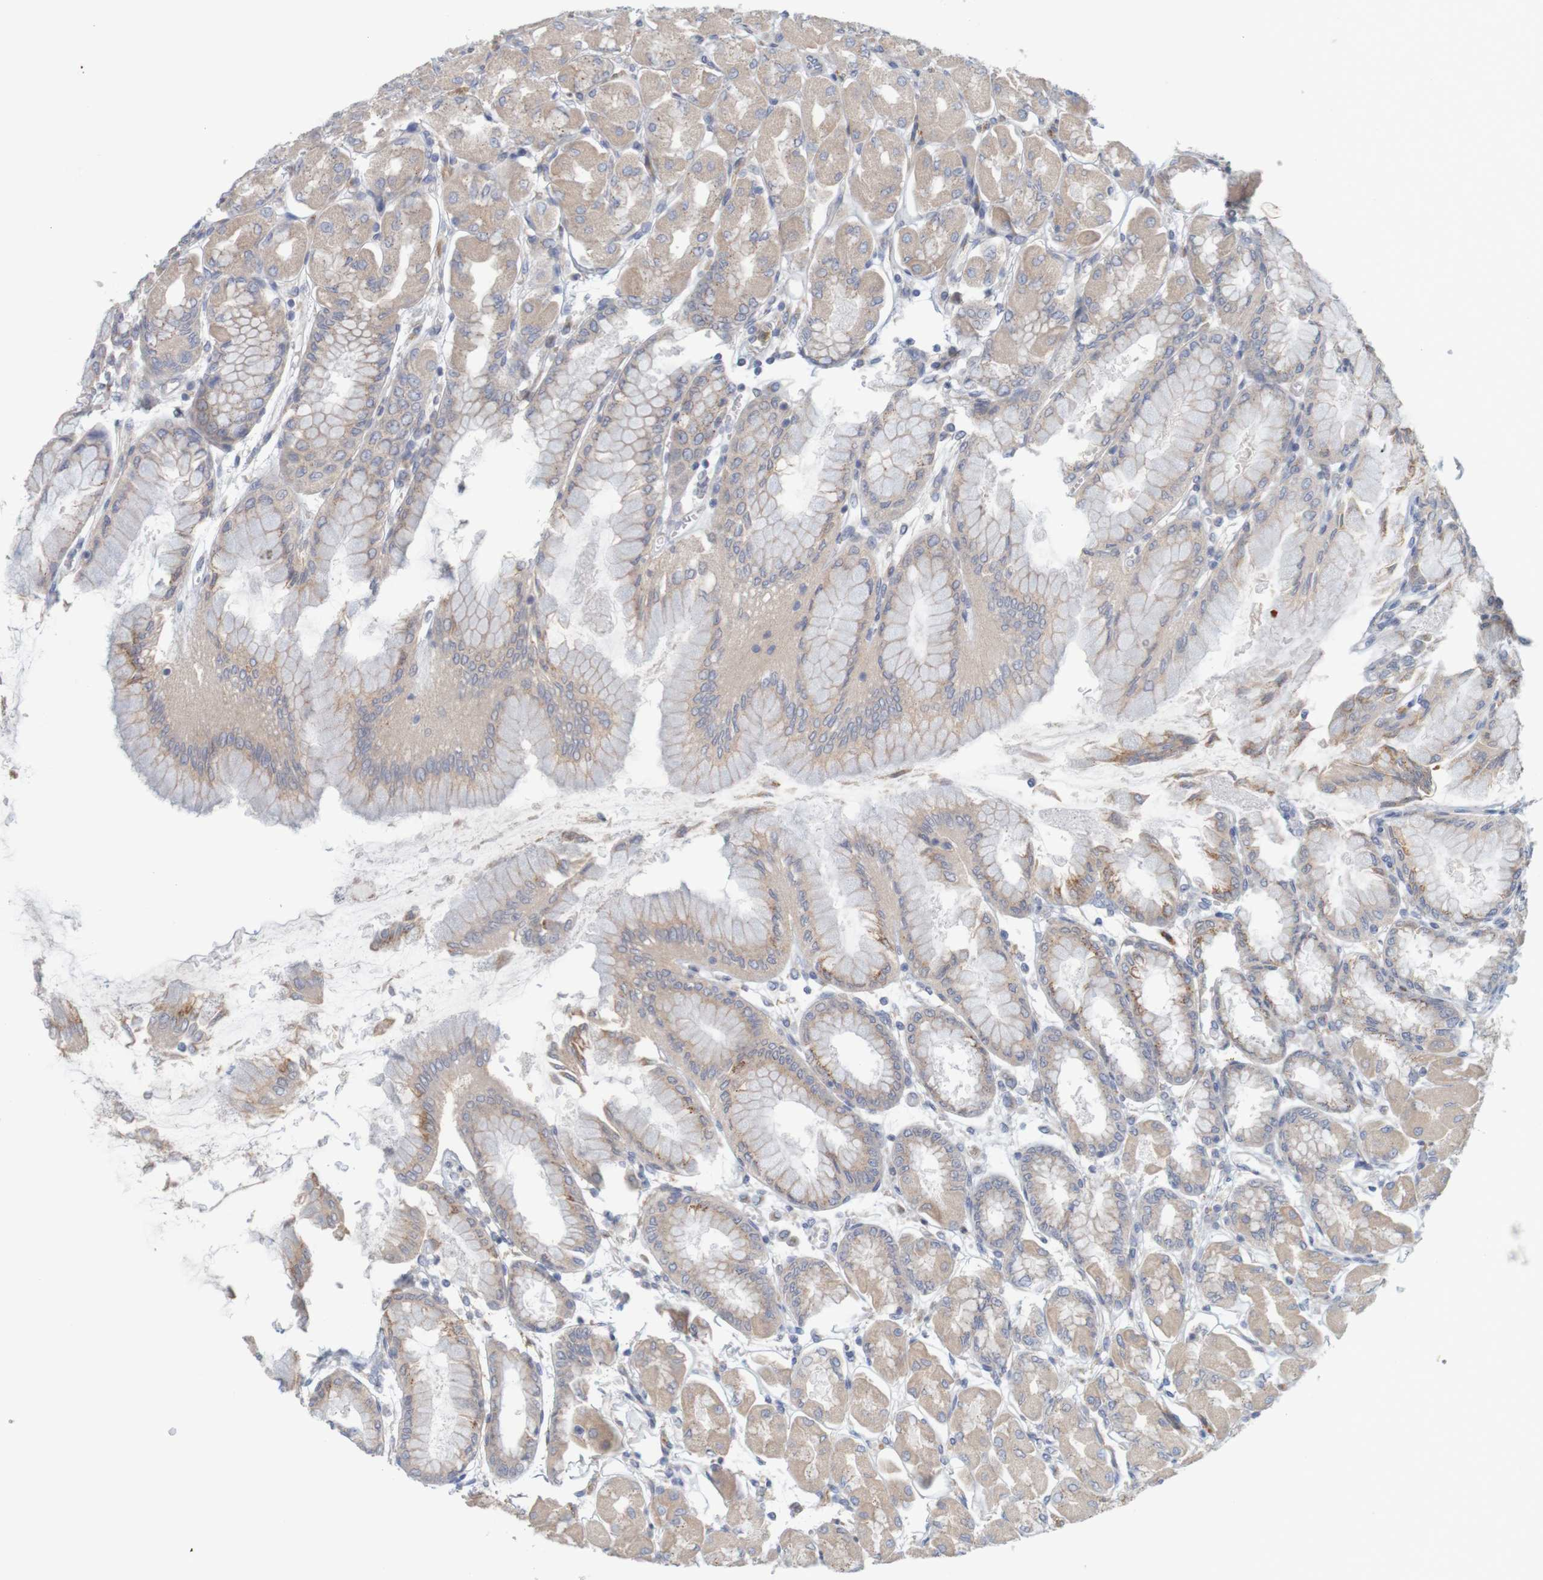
{"staining": {"intensity": "weak", "quantity": ">75%", "location": "cytoplasmic/membranous"}, "tissue": "stomach", "cell_type": "Glandular cells", "image_type": "normal", "snomed": [{"axis": "morphology", "description": "Normal tissue, NOS"}, {"axis": "topography", "description": "Stomach, upper"}], "caption": "This is an image of immunohistochemistry (IHC) staining of benign stomach, which shows weak positivity in the cytoplasmic/membranous of glandular cells.", "gene": "KRT23", "patient": {"sex": "female", "age": 56}}